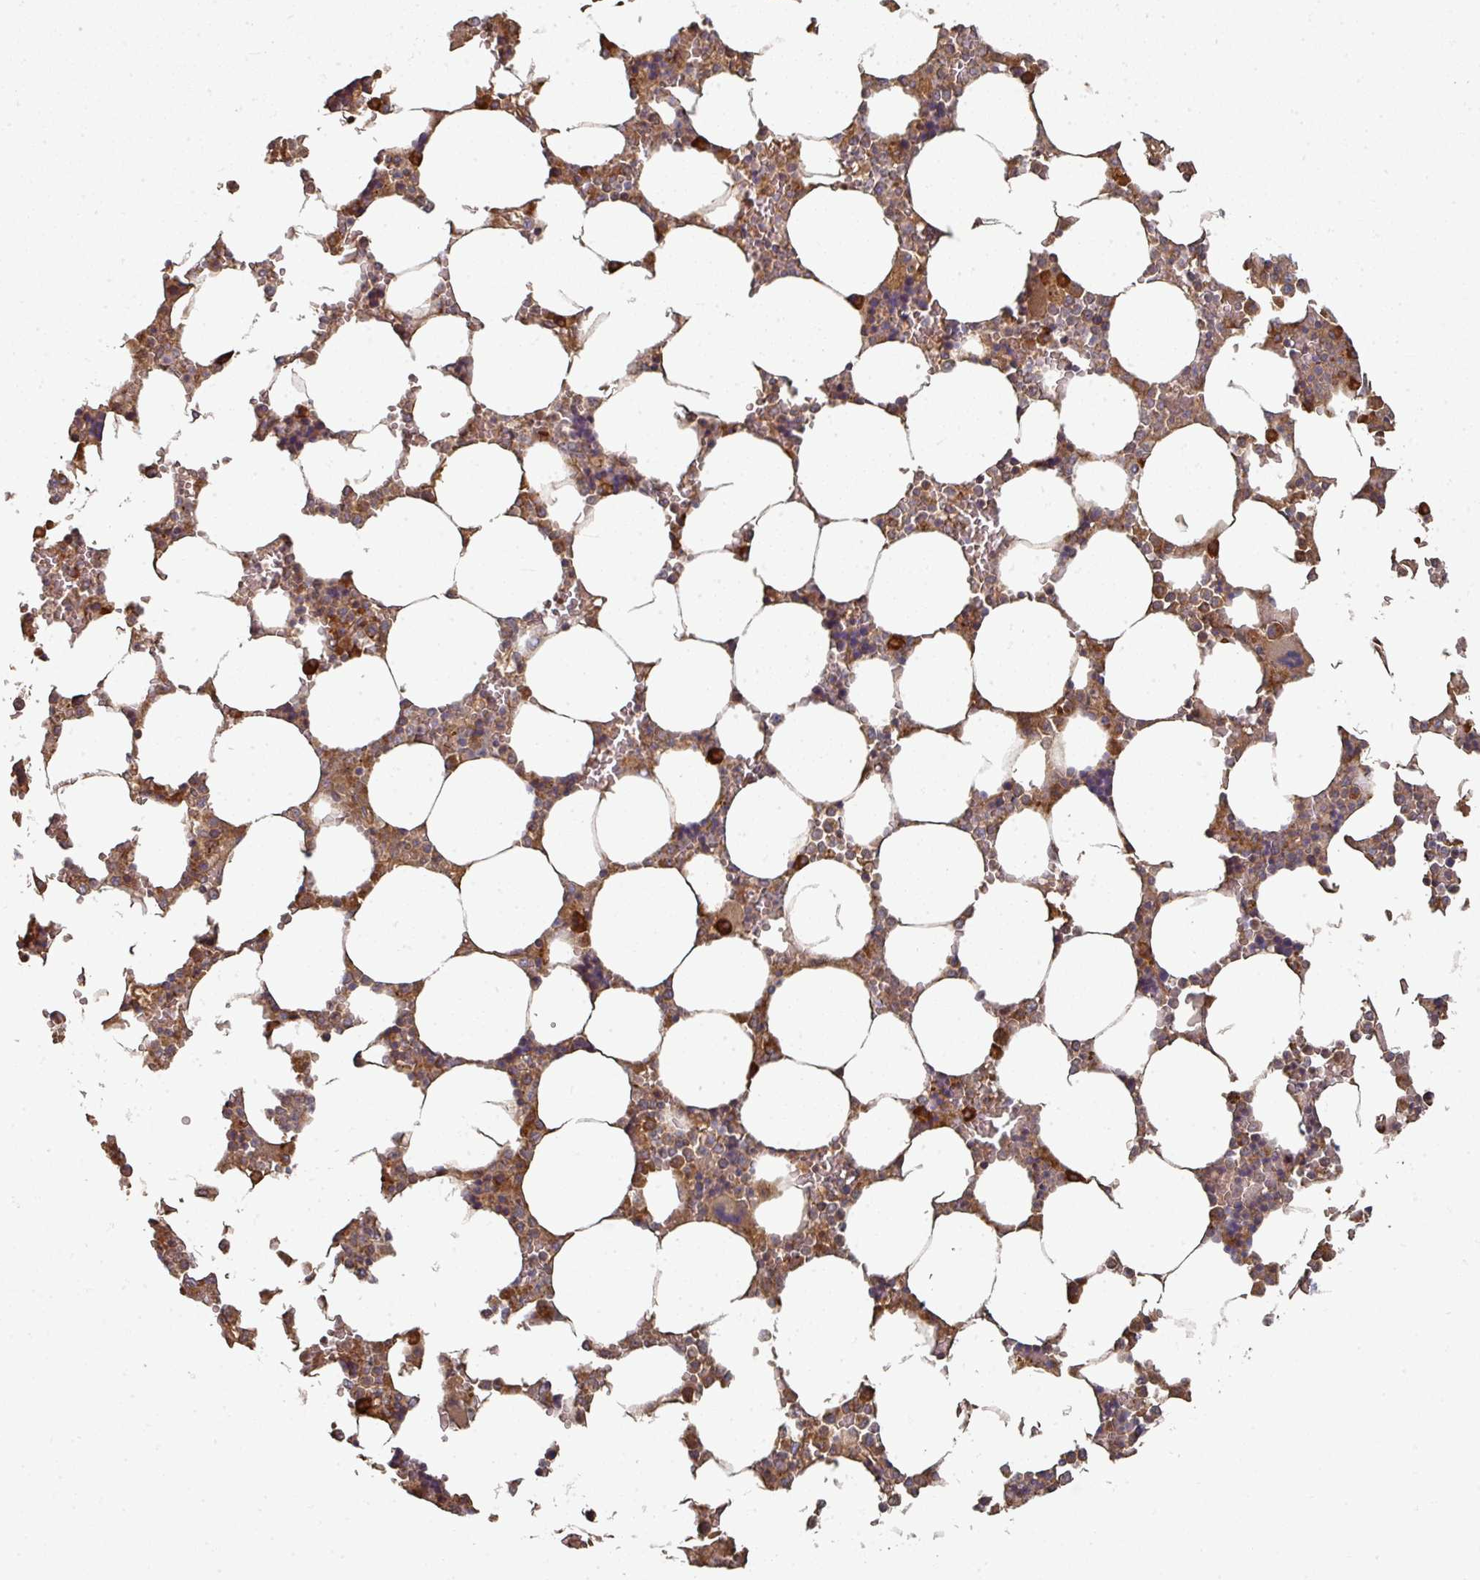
{"staining": {"intensity": "strong", "quantity": "<25%", "location": "cytoplasmic/membranous"}, "tissue": "bone marrow", "cell_type": "Hematopoietic cells", "image_type": "normal", "snomed": [{"axis": "morphology", "description": "Normal tissue, NOS"}, {"axis": "topography", "description": "Bone marrow"}], "caption": "The micrograph reveals immunohistochemical staining of unremarkable bone marrow. There is strong cytoplasmic/membranous staining is identified in approximately <25% of hematopoietic cells.", "gene": "EDEM2", "patient": {"sex": "male", "age": 64}}